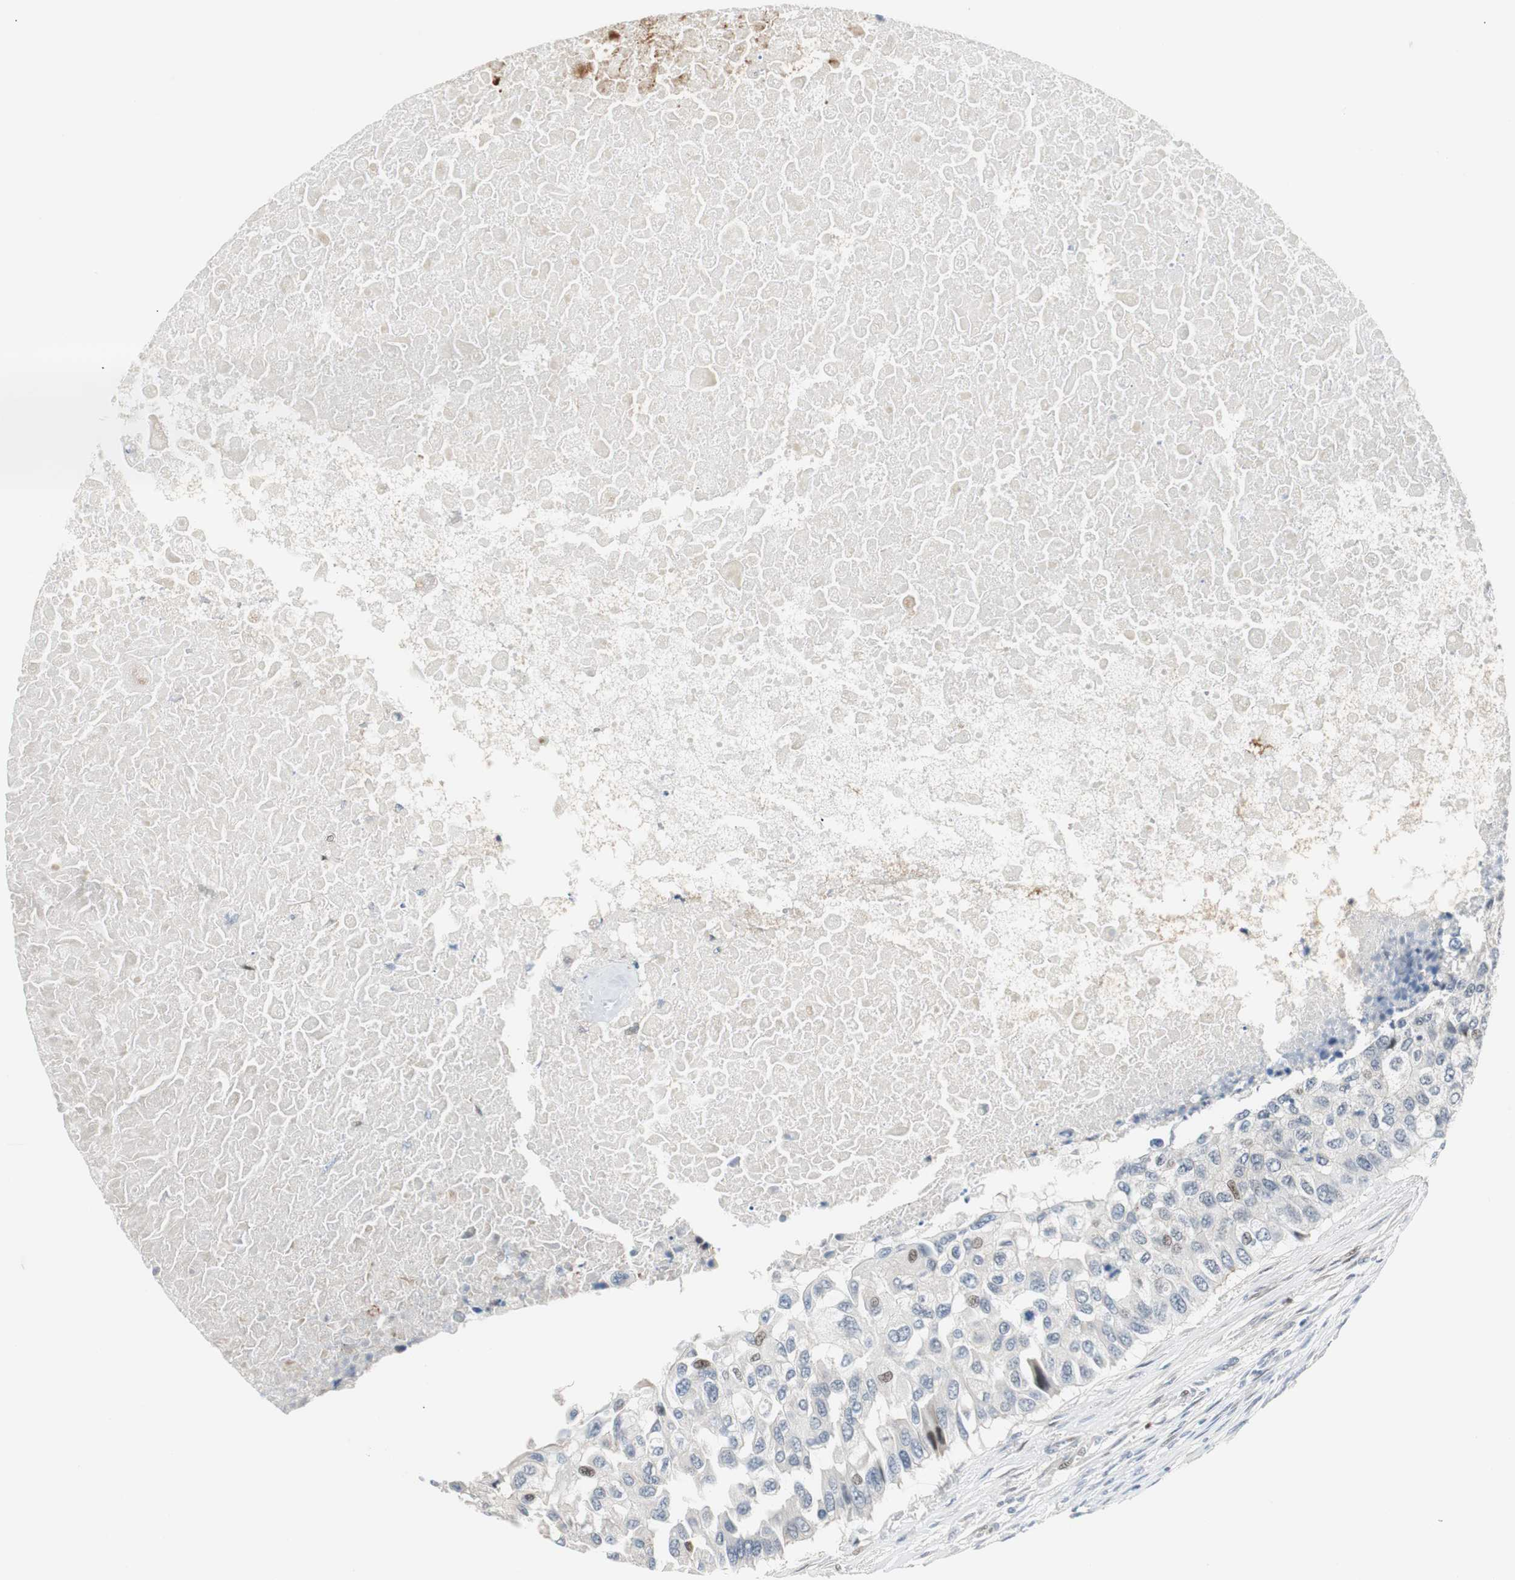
{"staining": {"intensity": "moderate", "quantity": "<25%", "location": "nuclear"}, "tissue": "breast cancer", "cell_type": "Tumor cells", "image_type": "cancer", "snomed": [{"axis": "morphology", "description": "Normal tissue, NOS"}, {"axis": "morphology", "description": "Duct carcinoma"}, {"axis": "topography", "description": "Breast"}], "caption": "Protein analysis of breast cancer tissue displays moderate nuclear staining in about <25% of tumor cells.", "gene": "RAD1", "patient": {"sex": "female", "age": 49}}